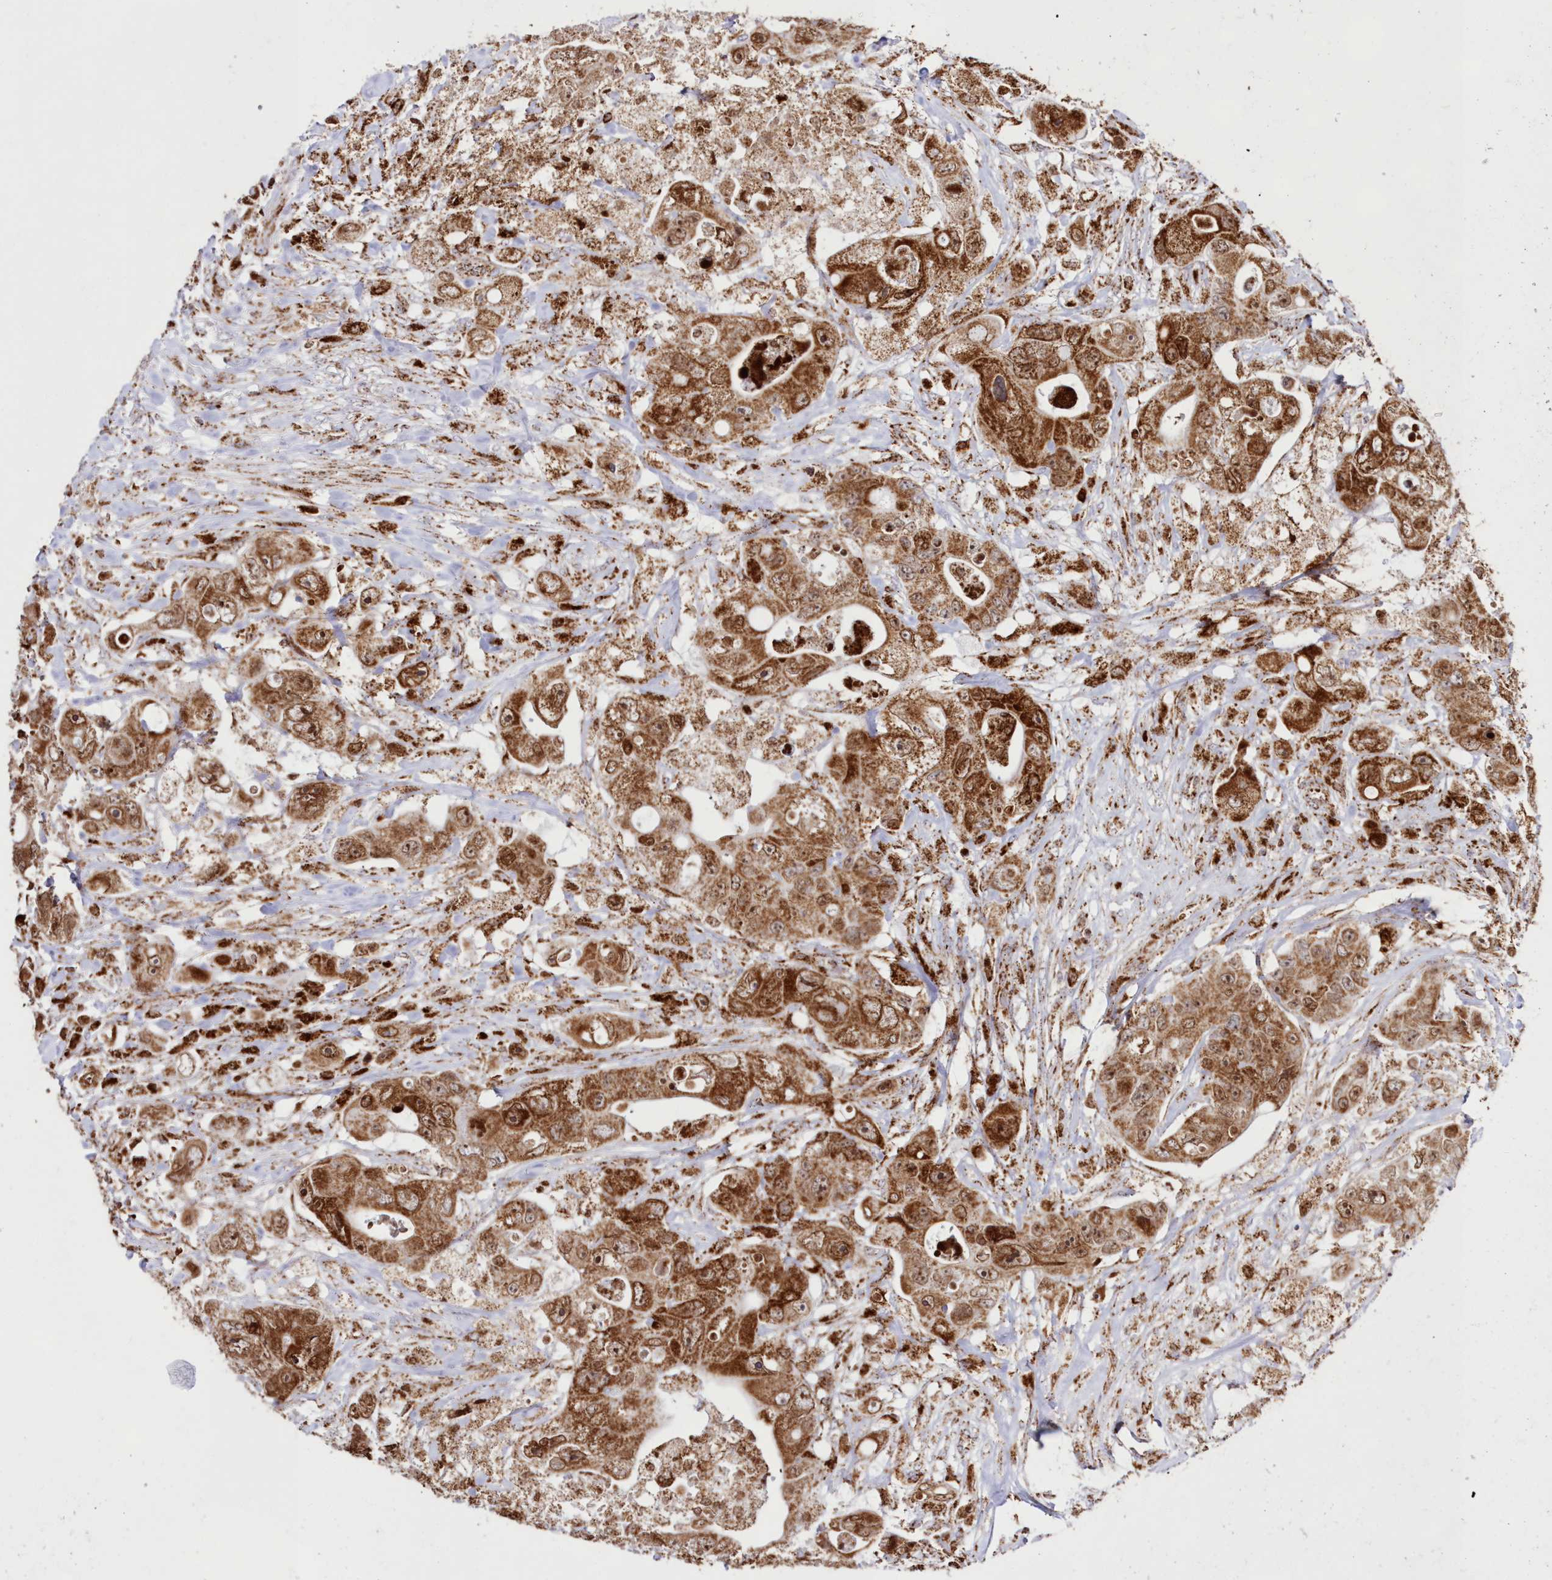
{"staining": {"intensity": "strong", "quantity": ">75%", "location": "cytoplasmic/membranous,nuclear"}, "tissue": "colorectal cancer", "cell_type": "Tumor cells", "image_type": "cancer", "snomed": [{"axis": "morphology", "description": "Adenocarcinoma, NOS"}, {"axis": "topography", "description": "Colon"}], "caption": "A high-resolution micrograph shows immunohistochemistry (IHC) staining of colorectal cancer, which exhibits strong cytoplasmic/membranous and nuclear expression in about >75% of tumor cells.", "gene": "HADHB", "patient": {"sex": "female", "age": 46}}